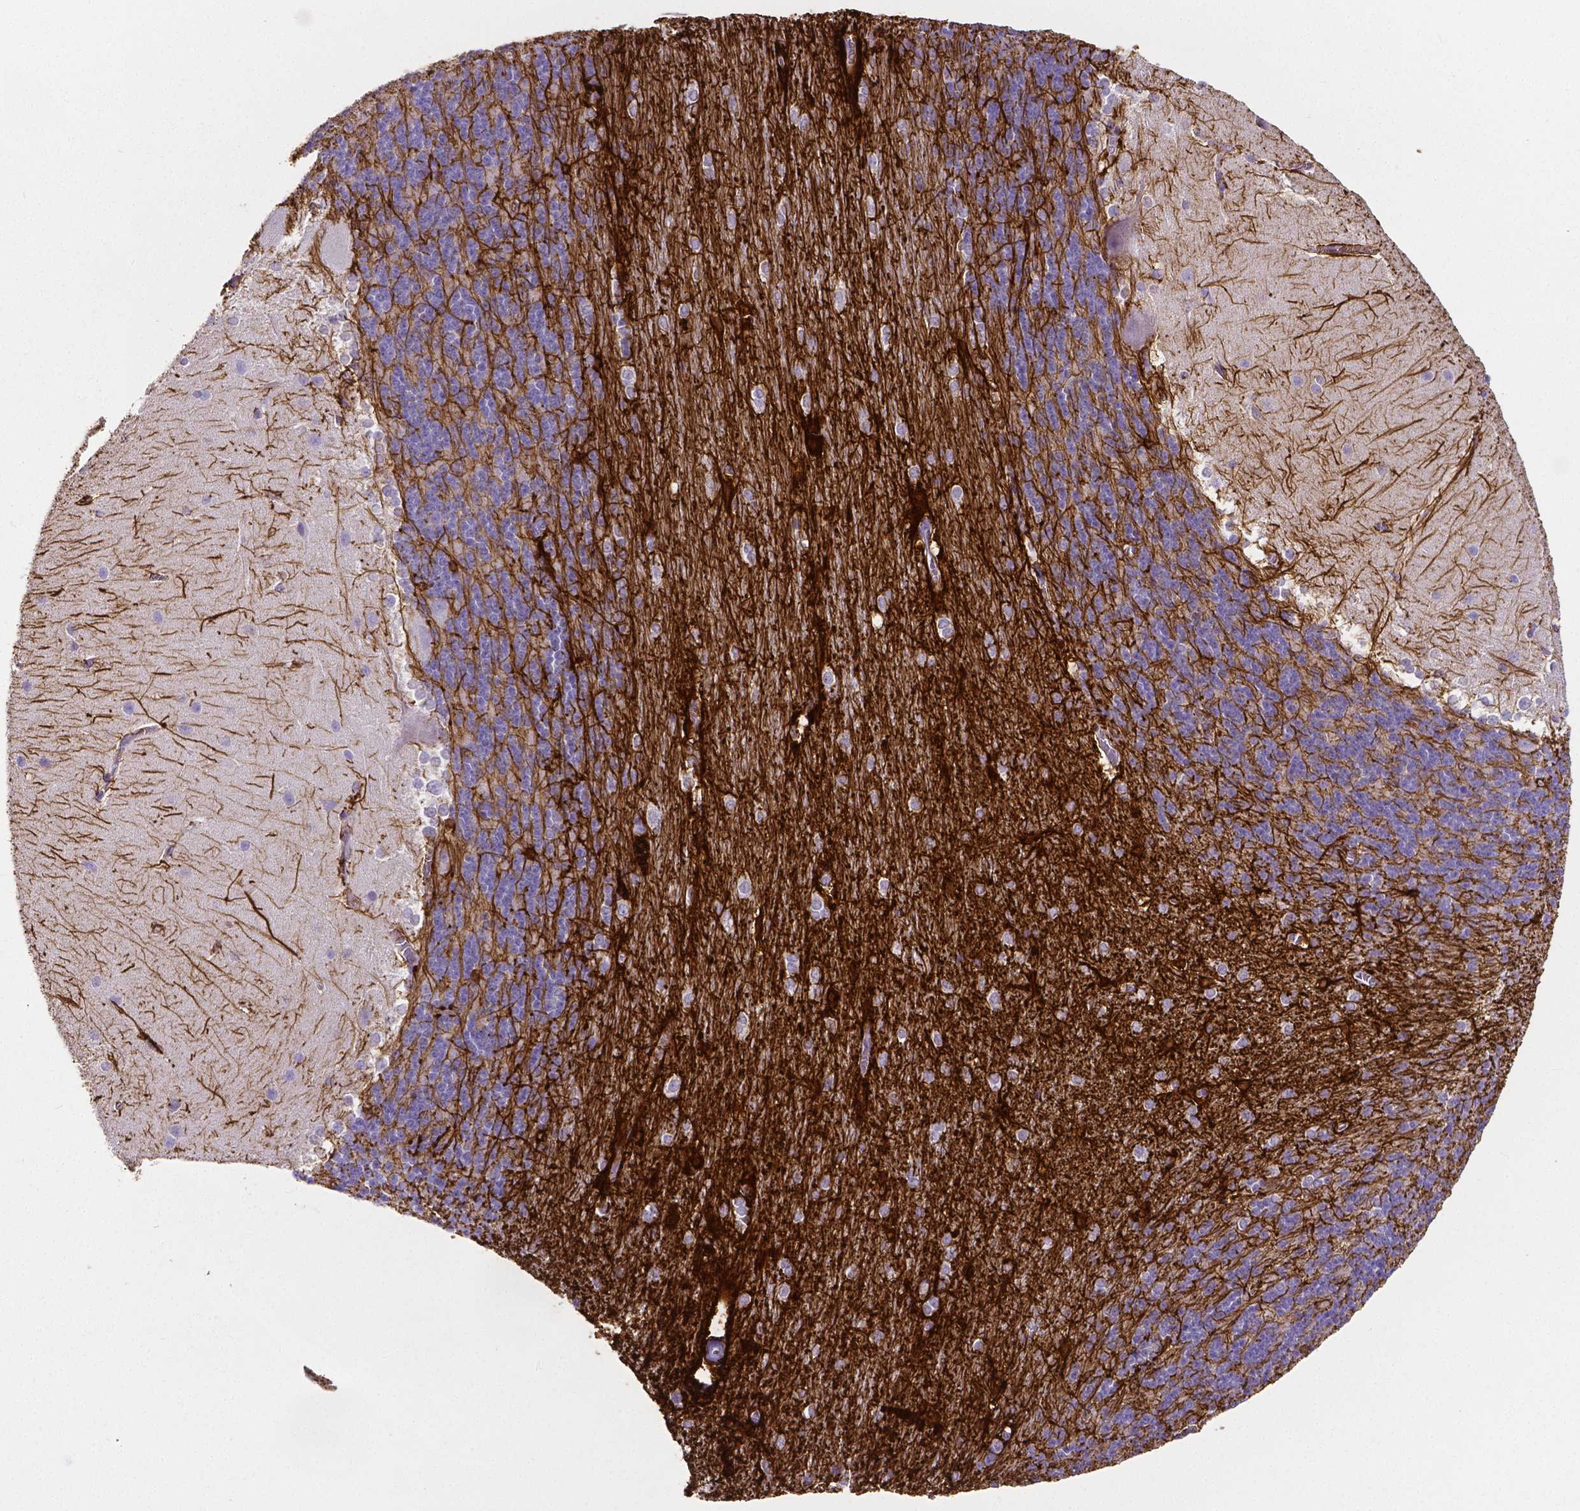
{"staining": {"intensity": "negative", "quantity": "none", "location": "none"}, "tissue": "cerebellum", "cell_type": "Cells in granular layer", "image_type": "normal", "snomed": [{"axis": "morphology", "description": "Normal tissue, NOS"}, {"axis": "topography", "description": "Cerebellum"}], "caption": "High magnification brightfield microscopy of benign cerebellum stained with DAB (3,3'-diaminobenzidine) (brown) and counterstained with hematoxylin (blue): cells in granular layer show no significant expression.", "gene": "SLC22A2", "patient": {"sex": "female", "age": 19}}